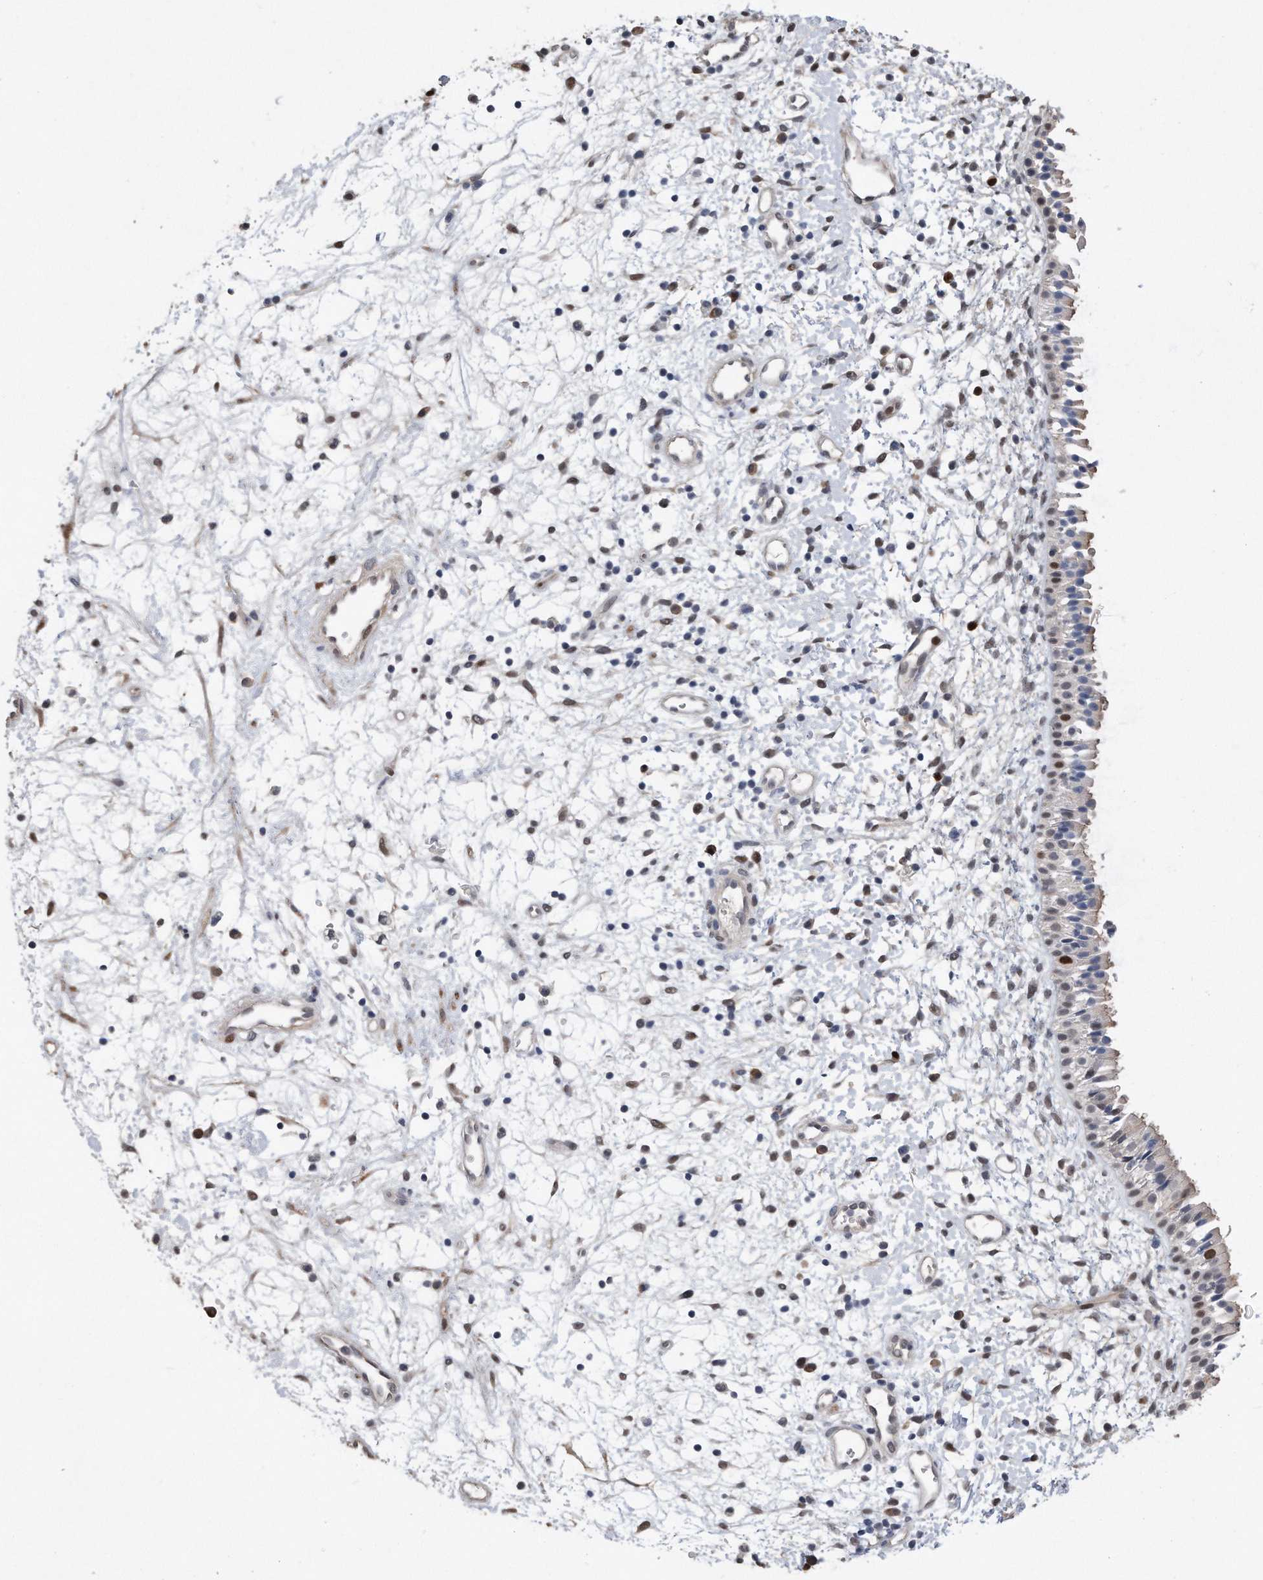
{"staining": {"intensity": "moderate", "quantity": "<25%", "location": "nuclear"}, "tissue": "nasopharynx", "cell_type": "Respiratory epithelial cells", "image_type": "normal", "snomed": [{"axis": "morphology", "description": "Normal tissue, NOS"}, {"axis": "topography", "description": "Nasopharynx"}], "caption": "About <25% of respiratory epithelial cells in unremarkable human nasopharynx display moderate nuclear protein expression as visualized by brown immunohistochemical staining.", "gene": "PCNA", "patient": {"sex": "male", "age": 22}}